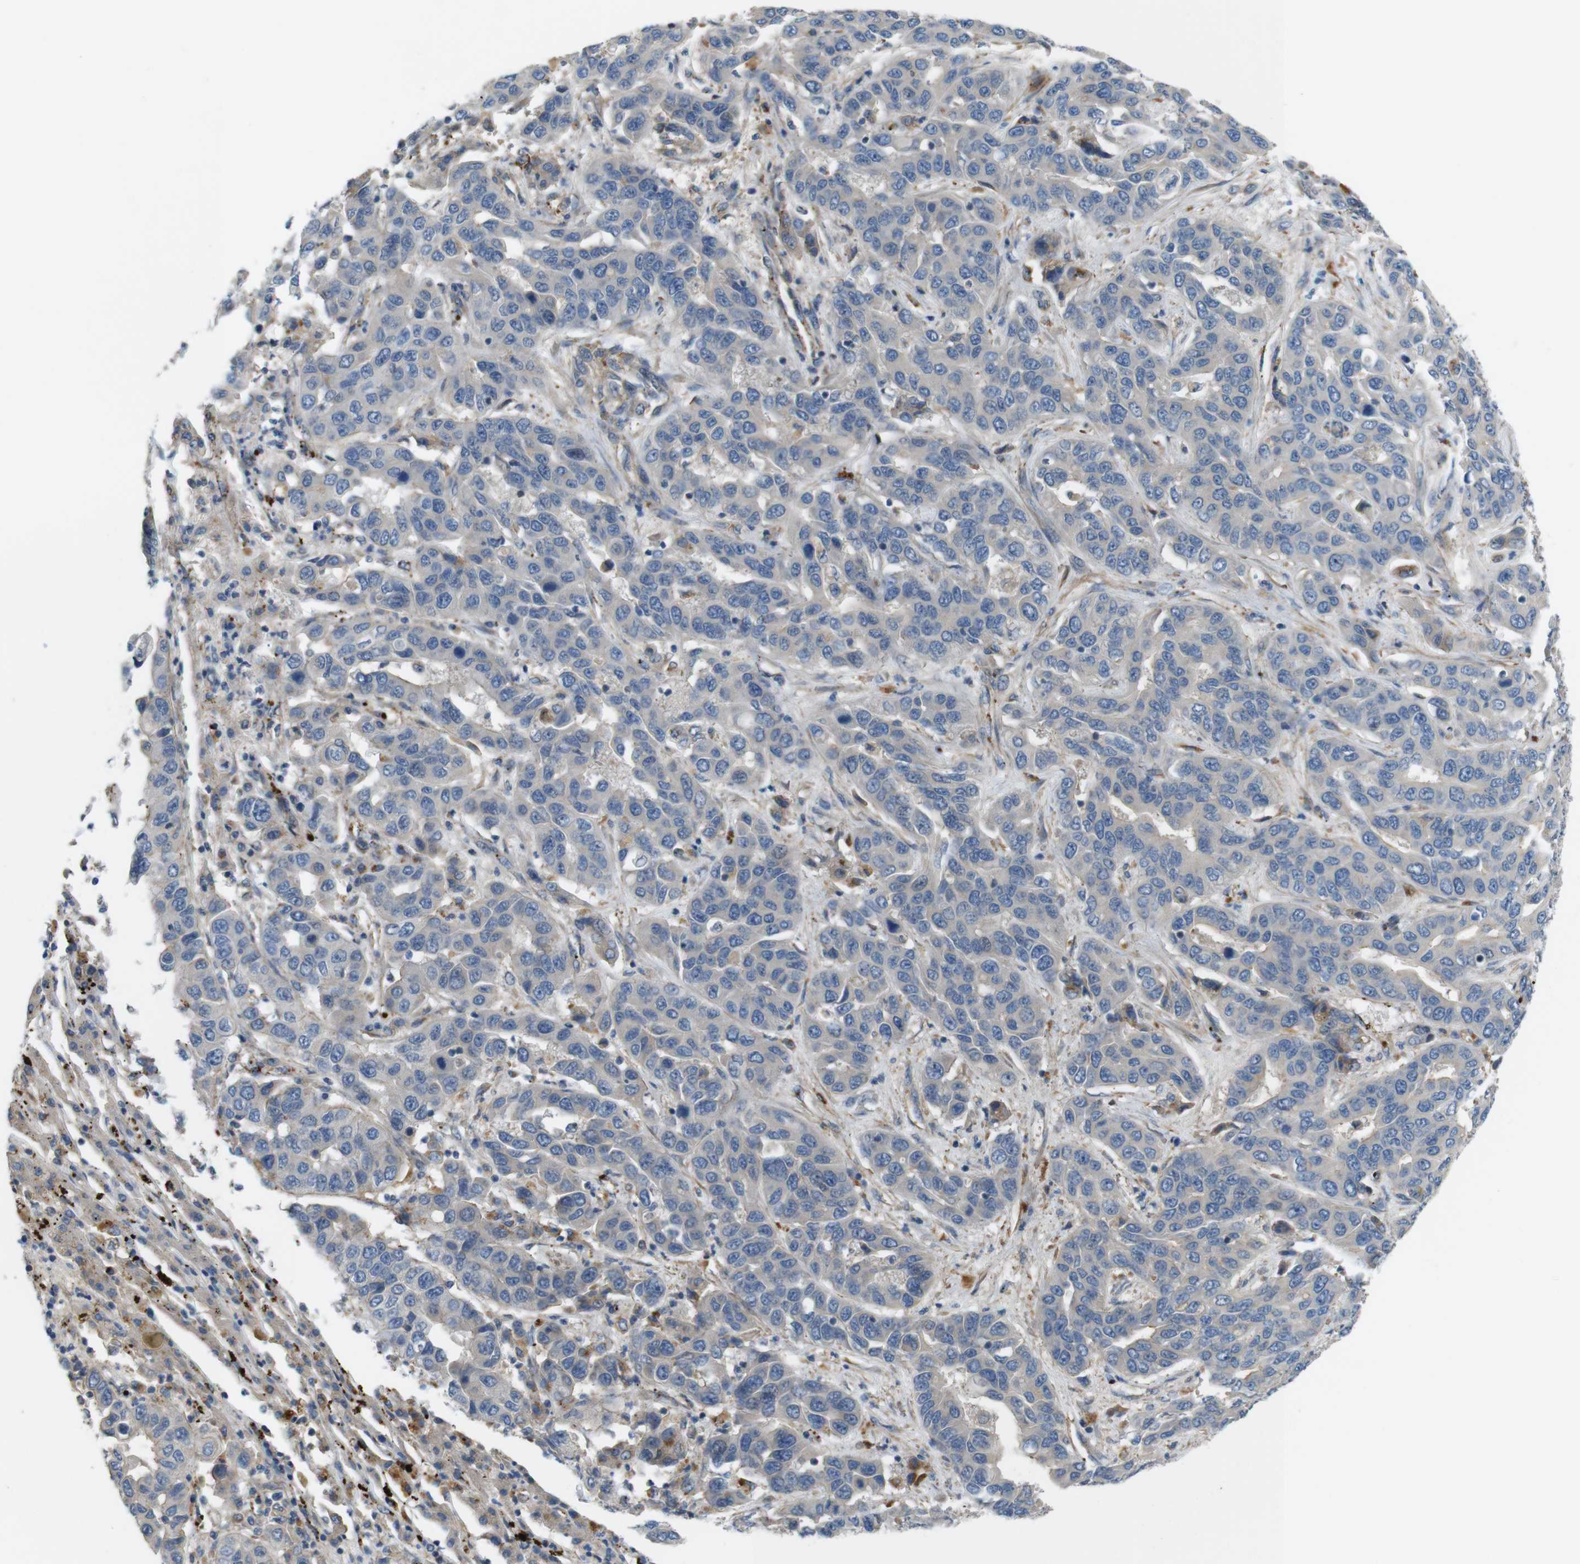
{"staining": {"intensity": "weak", "quantity": ">75%", "location": "cytoplasmic/membranous"}, "tissue": "liver cancer", "cell_type": "Tumor cells", "image_type": "cancer", "snomed": [{"axis": "morphology", "description": "Cholangiocarcinoma"}, {"axis": "topography", "description": "Liver"}], "caption": "Liver cholangiocarcinoma stained with immunohistochemistry (IHC) reveals weak cytoplasmic/membranous expression in about >75% of tumor cells. The protein of interest is shown in brown color, while the nuclei are stained blue.", "gene": "BVES", "patient": {"sex": "female", "age": 52}}